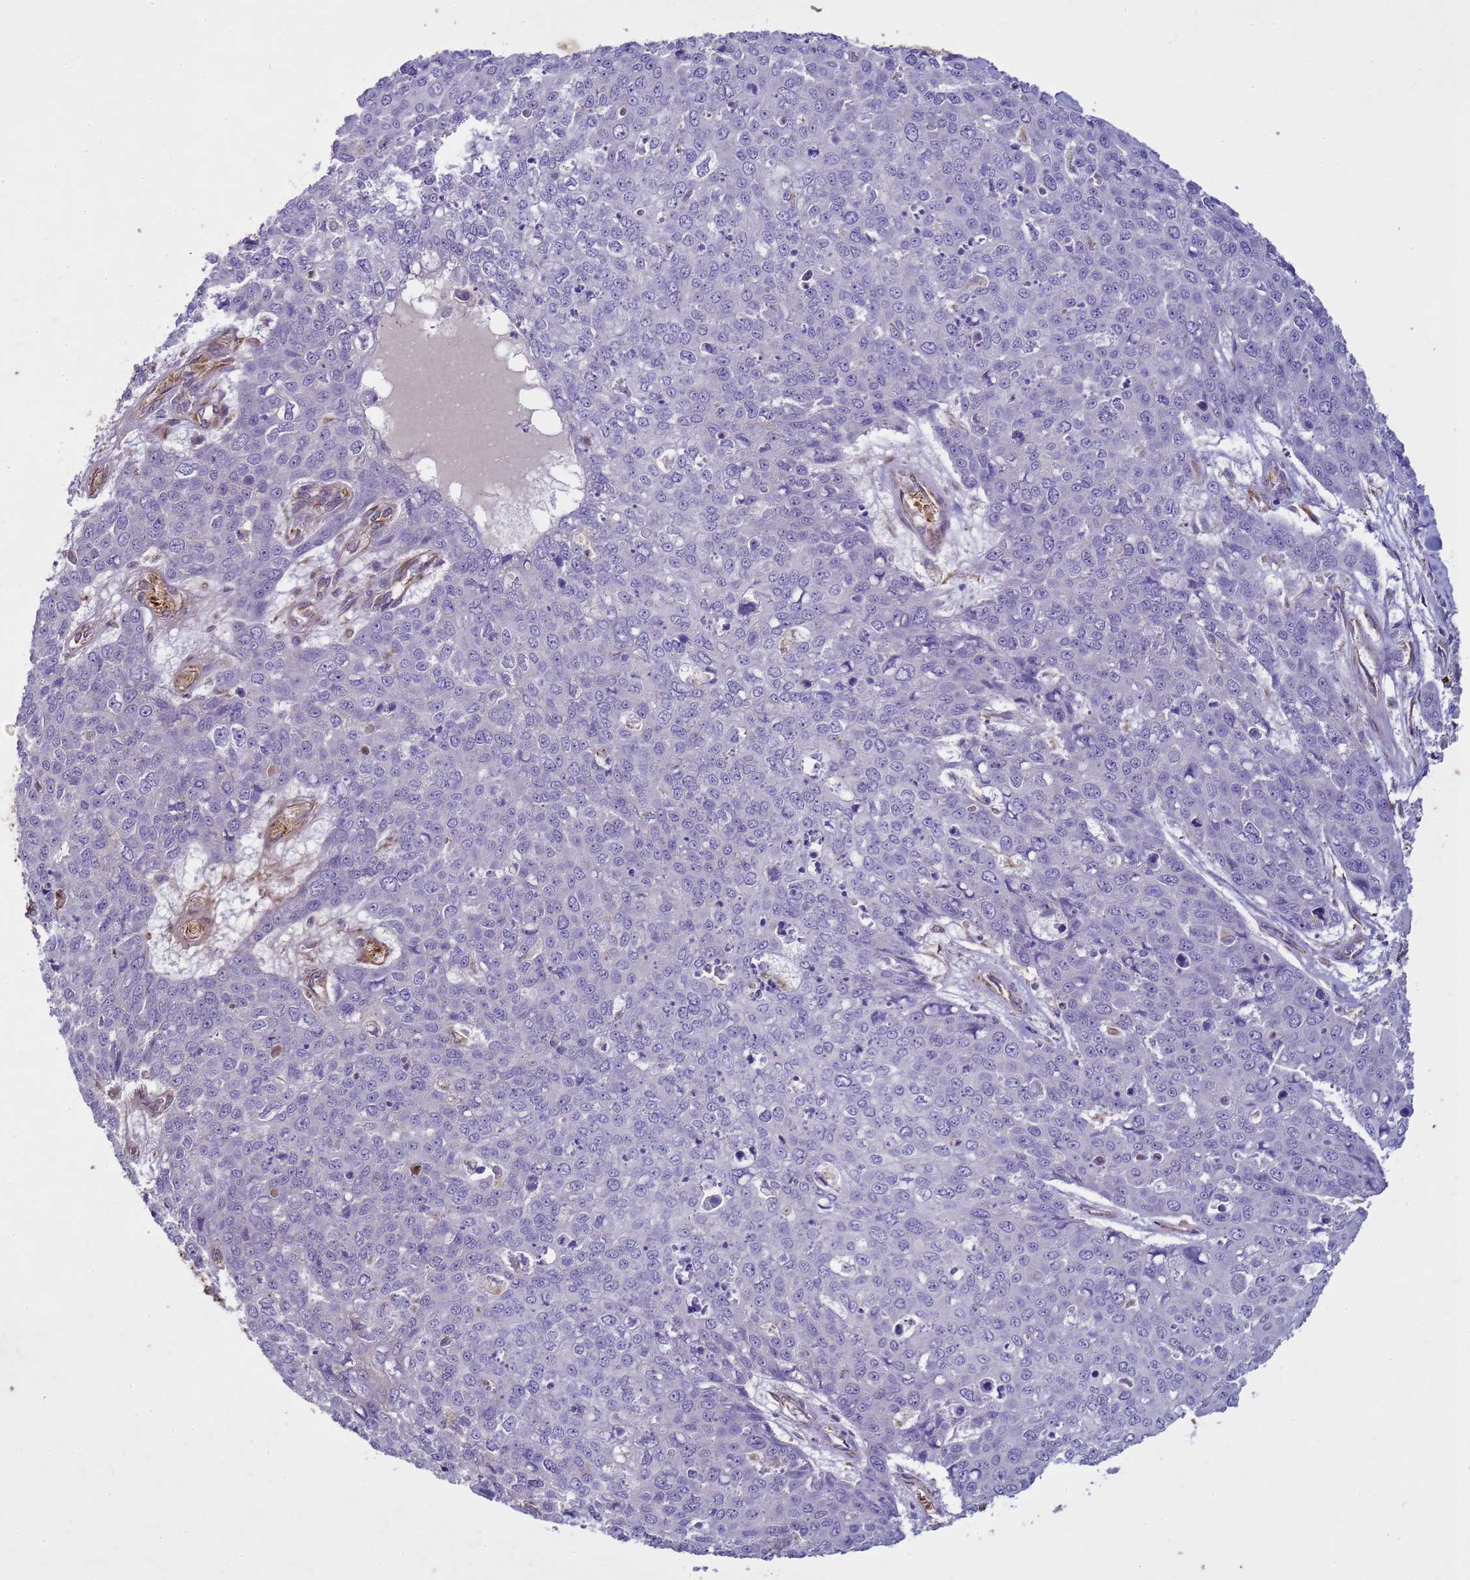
{"staining": {"intensity": "negative", "quantity": "none", "location": "none"}, "tissue": "skin cancer", "cell_type": "Tumor cells", "image_type": "cancer", "snomed": [{"axis": "morphology", "description": "Squamous cell carcinoma, NOS"}, {"axis": "topography", "description": "Skin"}], "caption": "High power microscopy histopathology image of an IHC image of skin squamous cell carcinoma, revealing no significant staining in tumor cells. The staining is performed using DAB (3,3'-diaminobenzidine) brown chromogen with nuclei counter-stained in using hematoxylin.", "gene": "SGIP1", "patient": {"sex": "male", "age": 71}}